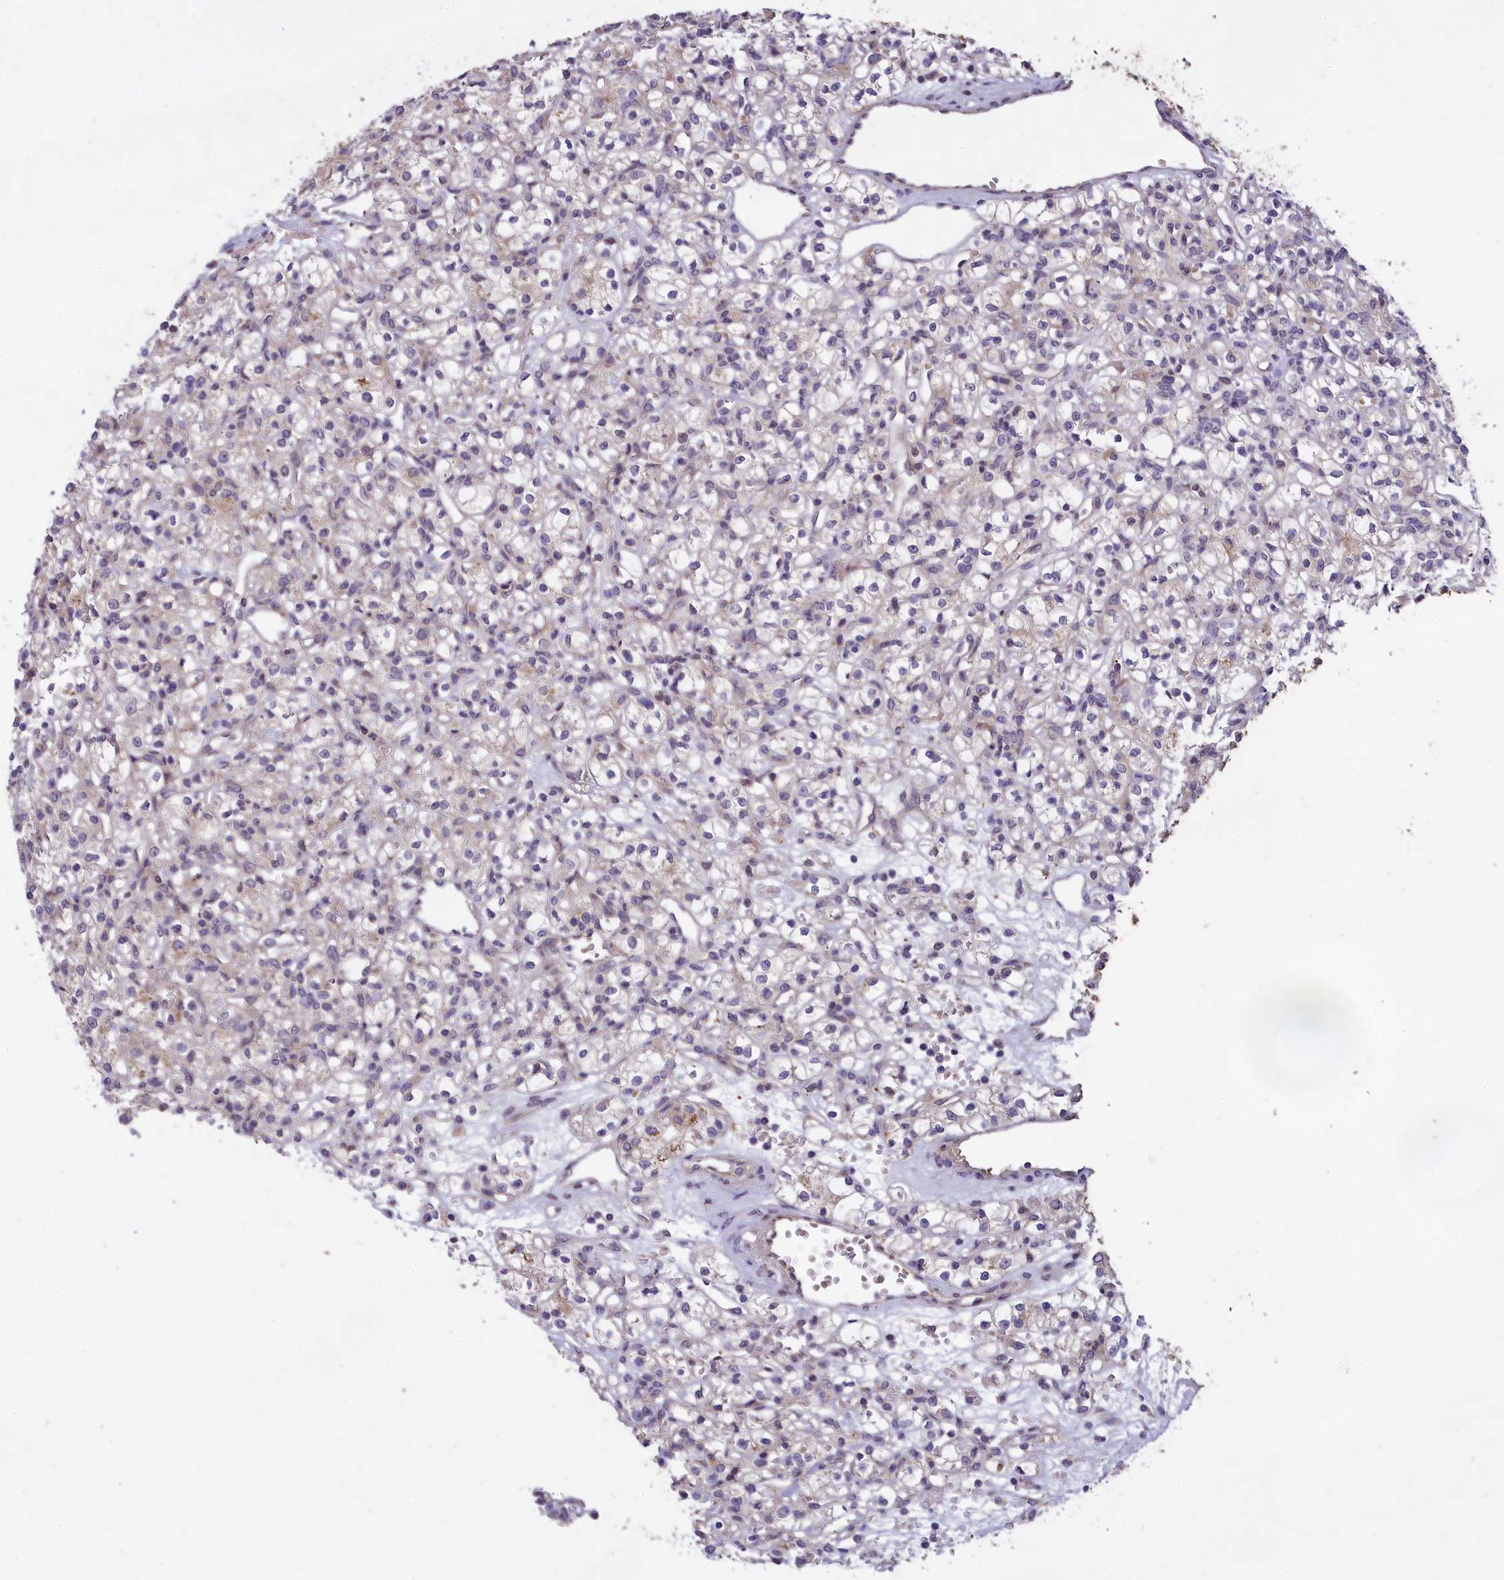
{"staining": {"intensity": "negative", "quantity": "none", "location": "none"}, "tissue": "renal cancer", "cell_type": "Tumor cells", "image_type": "cancer", "snomed": [{"axis": "morphology", "description": "Adenocarcinoma, NOS"}, {"axis": "topography", "description": "Kidney"}], "caption": "Immunohistochemistry image of neoplastic tissue: adenocarcinoma (renal) stained with DAB (3,3'-diaminobenzidine) demonstrates no significant protein staining in tumor cells.", "gene": "MEMO1", "patient": {"sex": "female", "age": 59}}